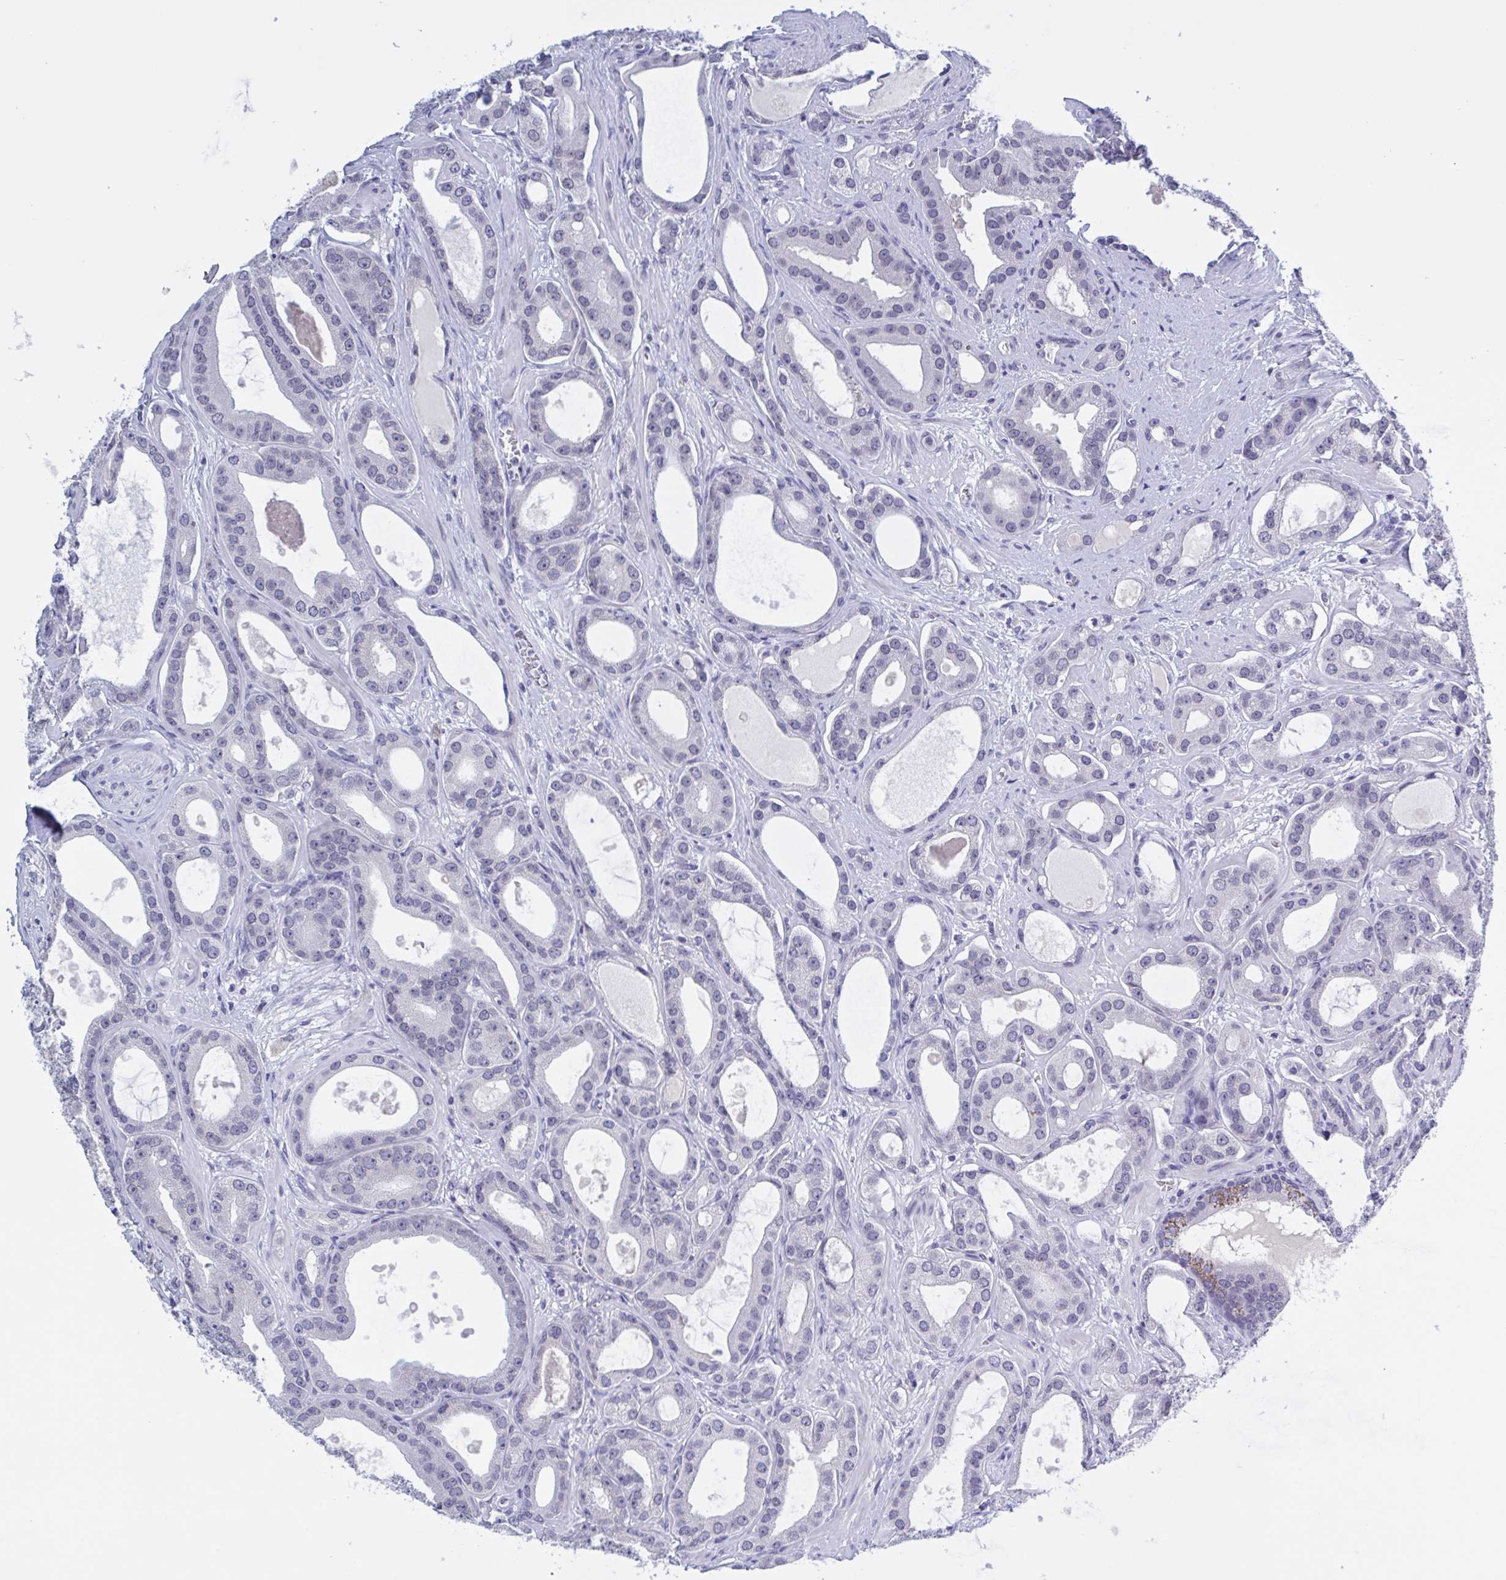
{"staining": {"intensity": "negative", "quantity": "none", "location": "none"}, "tissue": "prostate cancer", "cell_type": "Tumor cells", "image_type": "cancer", "snomed": [{"axis": "morphology", "description": "Adenocarcinoma, High grade"}, {"axis": "topography", "description": "Prostate"}], "caption": "Immunohistochemical staining of human prostate adenocarcinoma (high-grade) displays no significant positivity in tumor cells.", "gene": "SERPINB13", "patient": {"sex": "male", "age": 65}}